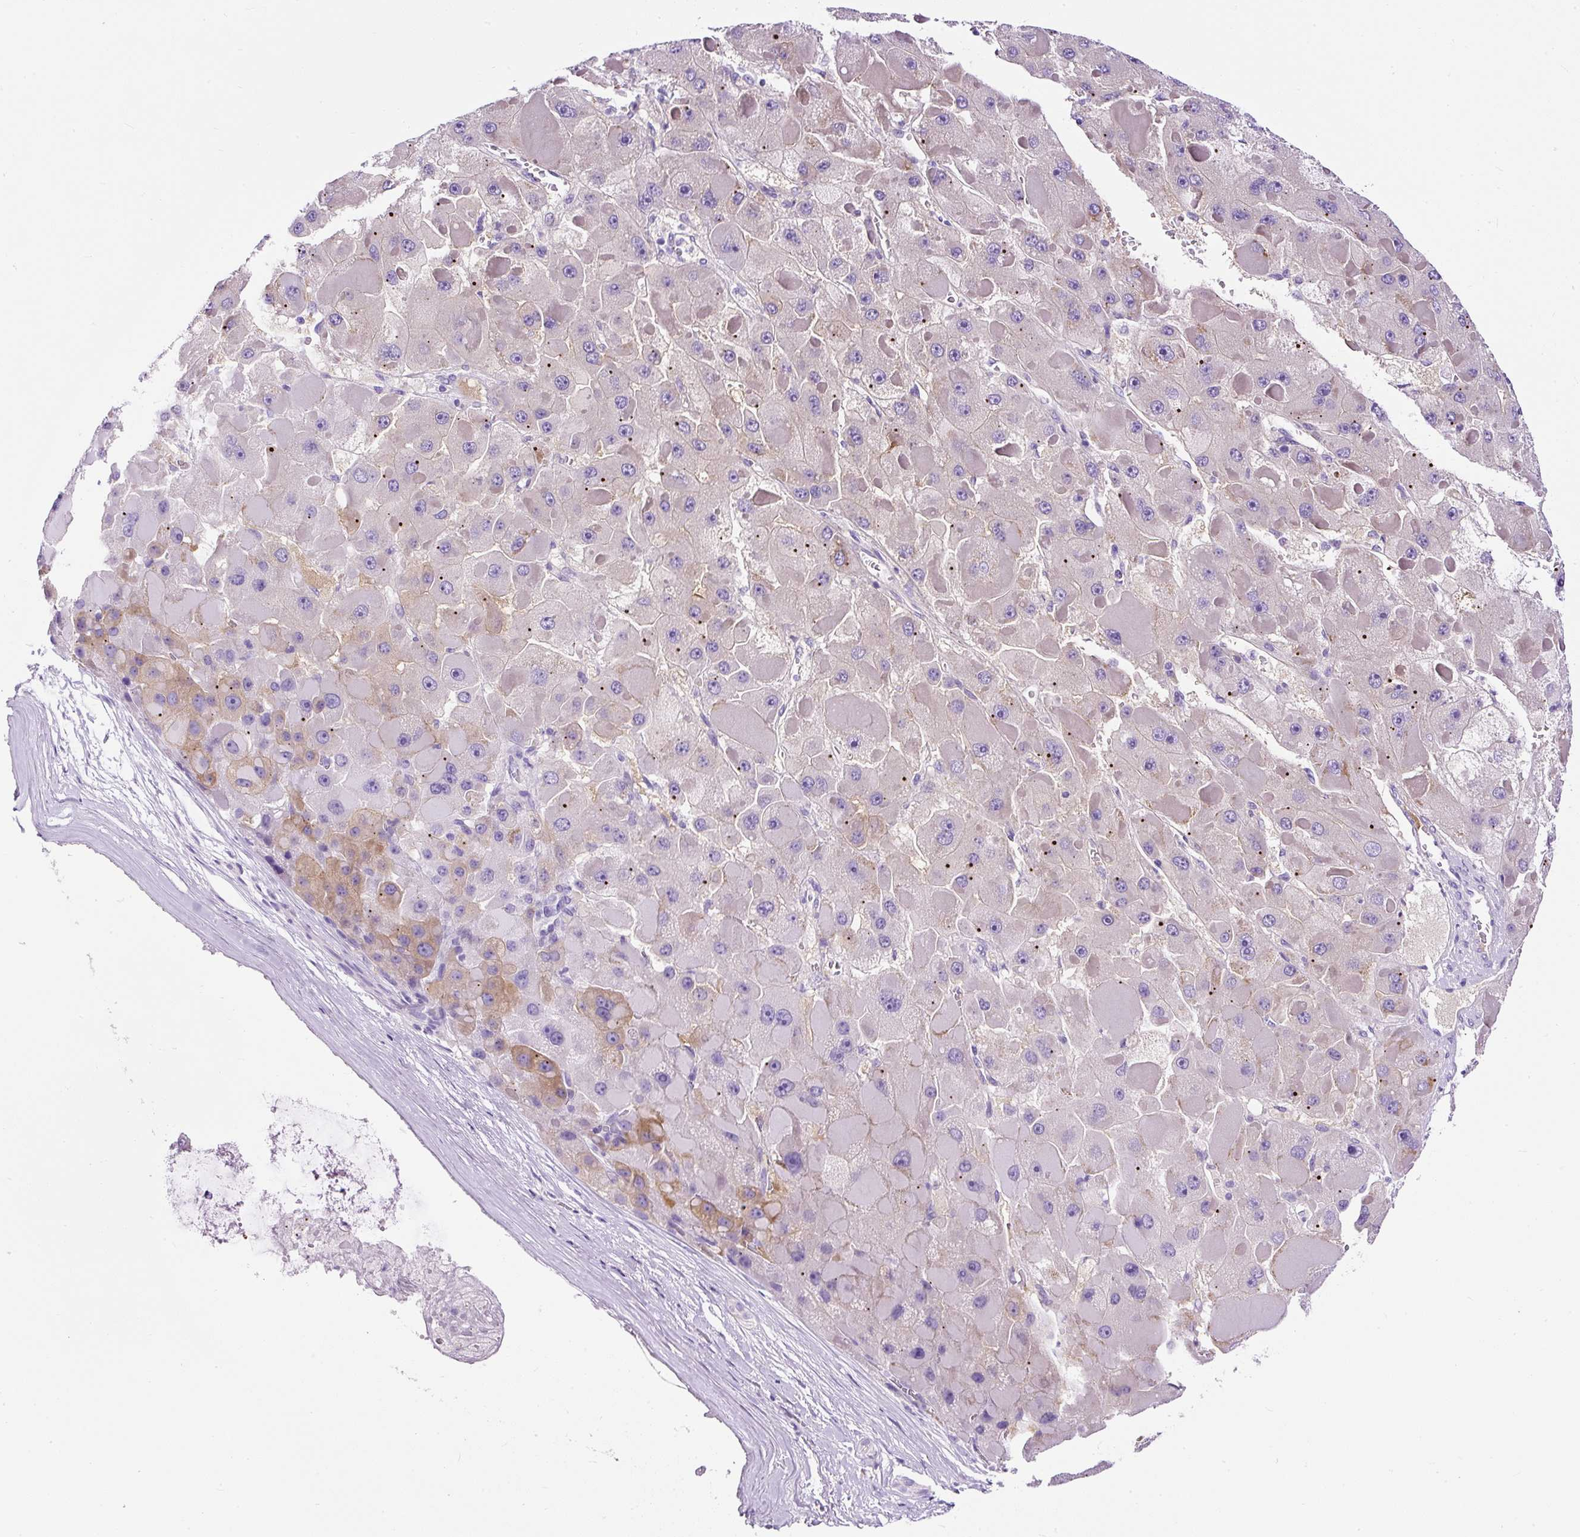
{"staining": {"intensity": "moderate", "quantity": "<25%", "location": "cytoplasmic/membranous"}, "tissue": "liver cancer", "cell_type": "Tumor cells", "image_type": "cancer", "snomed": [{"axis": "morphology", "description": "Carcinoma, Hepatocellular, NOS"}, {"axis": "topography", "description": "Liver"}], "caption": "Protein staining of liver cancer tissue exhibits moderate cytoplasmic/membranous positivity in approximately <25% of tumor cells. Using DAB (brown) and hematoxylin (blue) stains, captured at high magnification using brightfield microscopy.", "gene": "STOX2", "patient": {"sex": "female", "age": 73}}